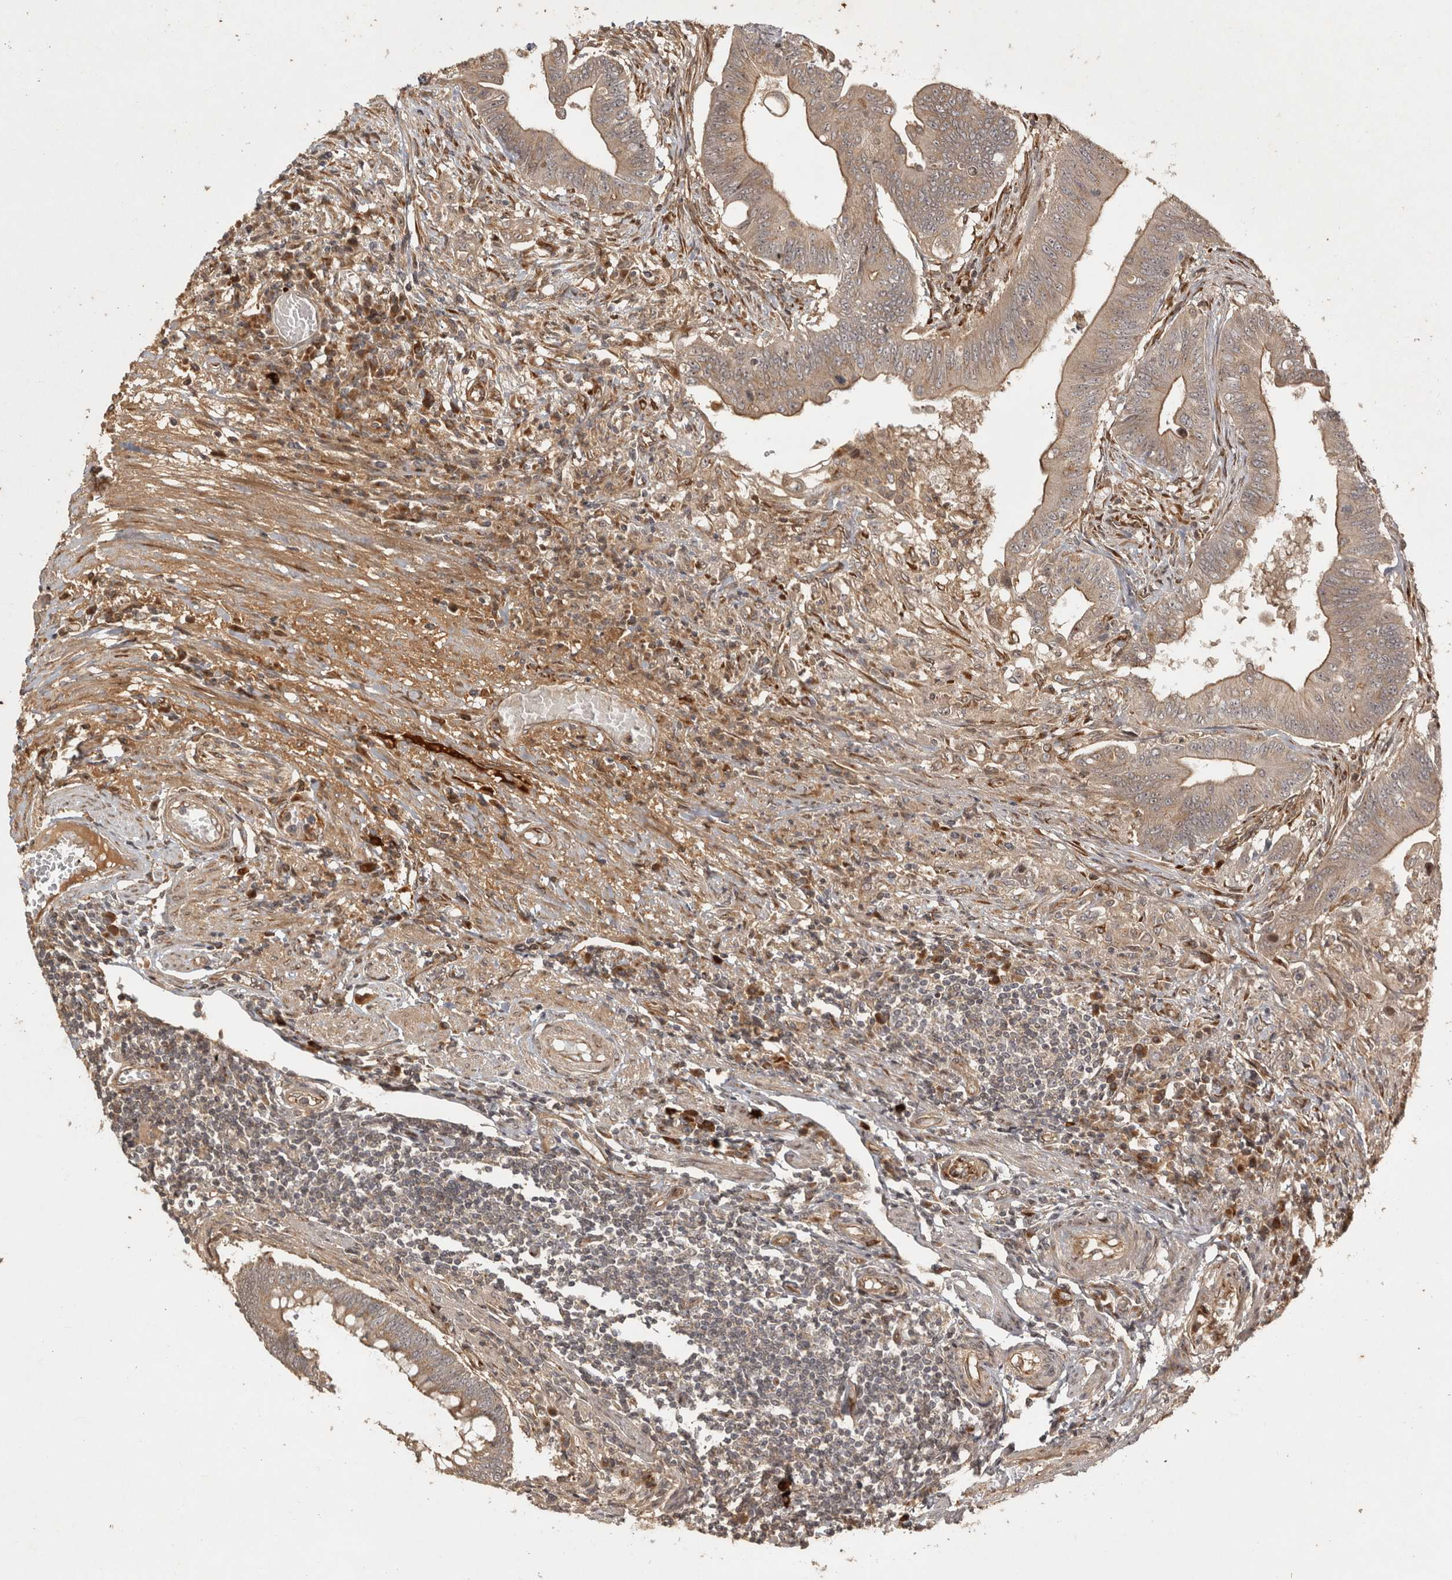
{"staining": {"intensity": "weak", "quantity": ">75%", "location": "cytoplasmic/membranous"}, "tissue": "colorectal cancer", "cell_type": "Tumor cells", "image_type": "cancer", "snomed": [{"axis": "morphology", "description": "Adenoma, NOS"}, {"axis": "morphology", "description": "Adenocarcinoma, NOS"}, {"axis": "topography", "description": "Colon"}], "caption": "There is low levels of weak cytoplasmic/membranous staining in tumor cells of colorectal cancer (adenocarcinoma), as demonstrated by immunohistochemical staining (brown color).", "gene": "CAMSAP2", "patient": {"sex": "male", "age": 79}}